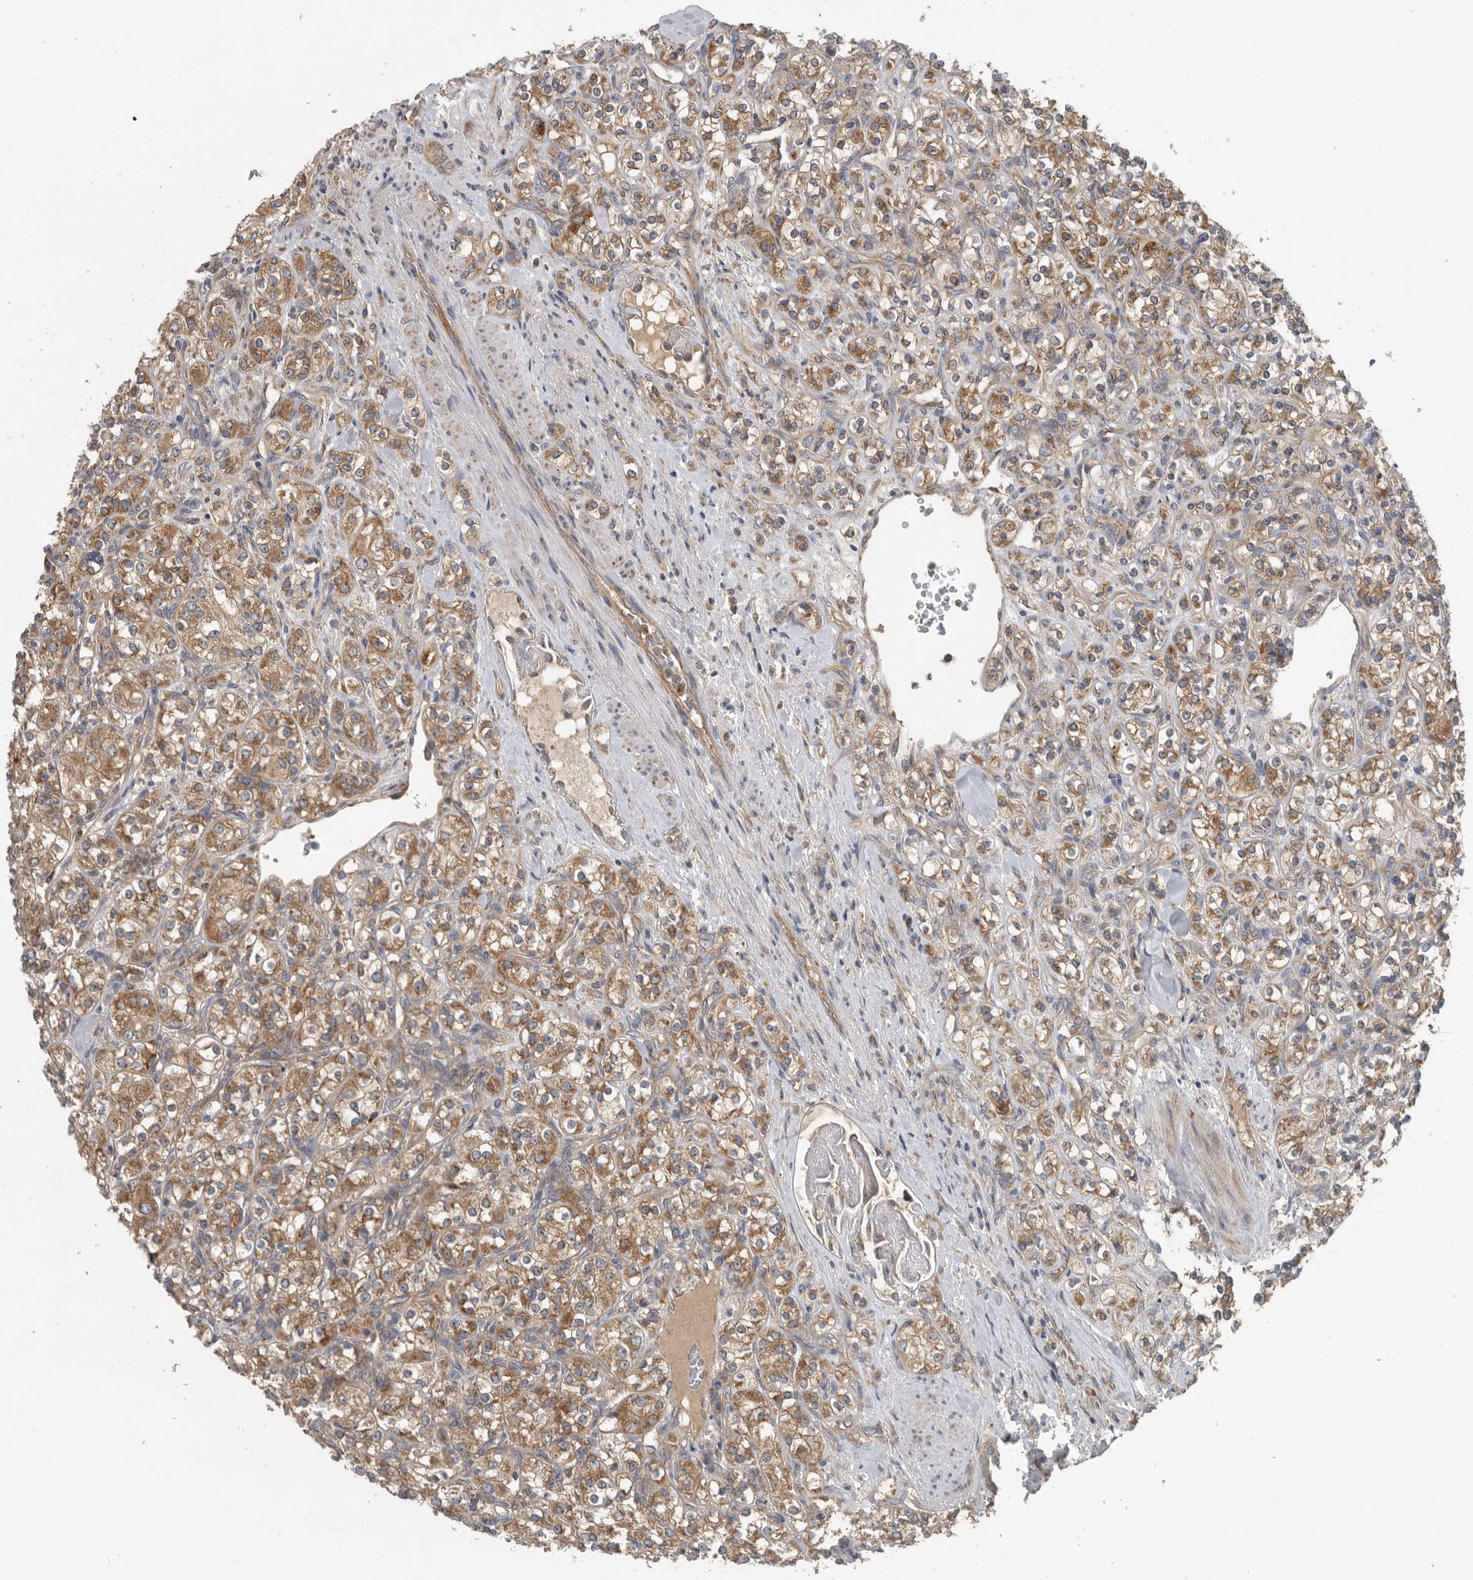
{"staining": {"intensity": "moderate", "quantity": ">75%", "location": "cytoplasmic/membranous"}, "tissue": "renal cancer", "cell_type": "Tumor cells", "image_type": "cancer", "snomed": [{"axis": "morphology", "description": "Adenocarcinoma, NOS"}, {"axis": "topography", "description": "Kidney"}], "caption": "Immunohistochemical staining of renal cancer demonstrates medium levels of moderate cytoplasmic/membranous positivity in about >75% of tumor cells.", "gene": "C1orf109", "patient": {"sex": "male", "age": 77}}